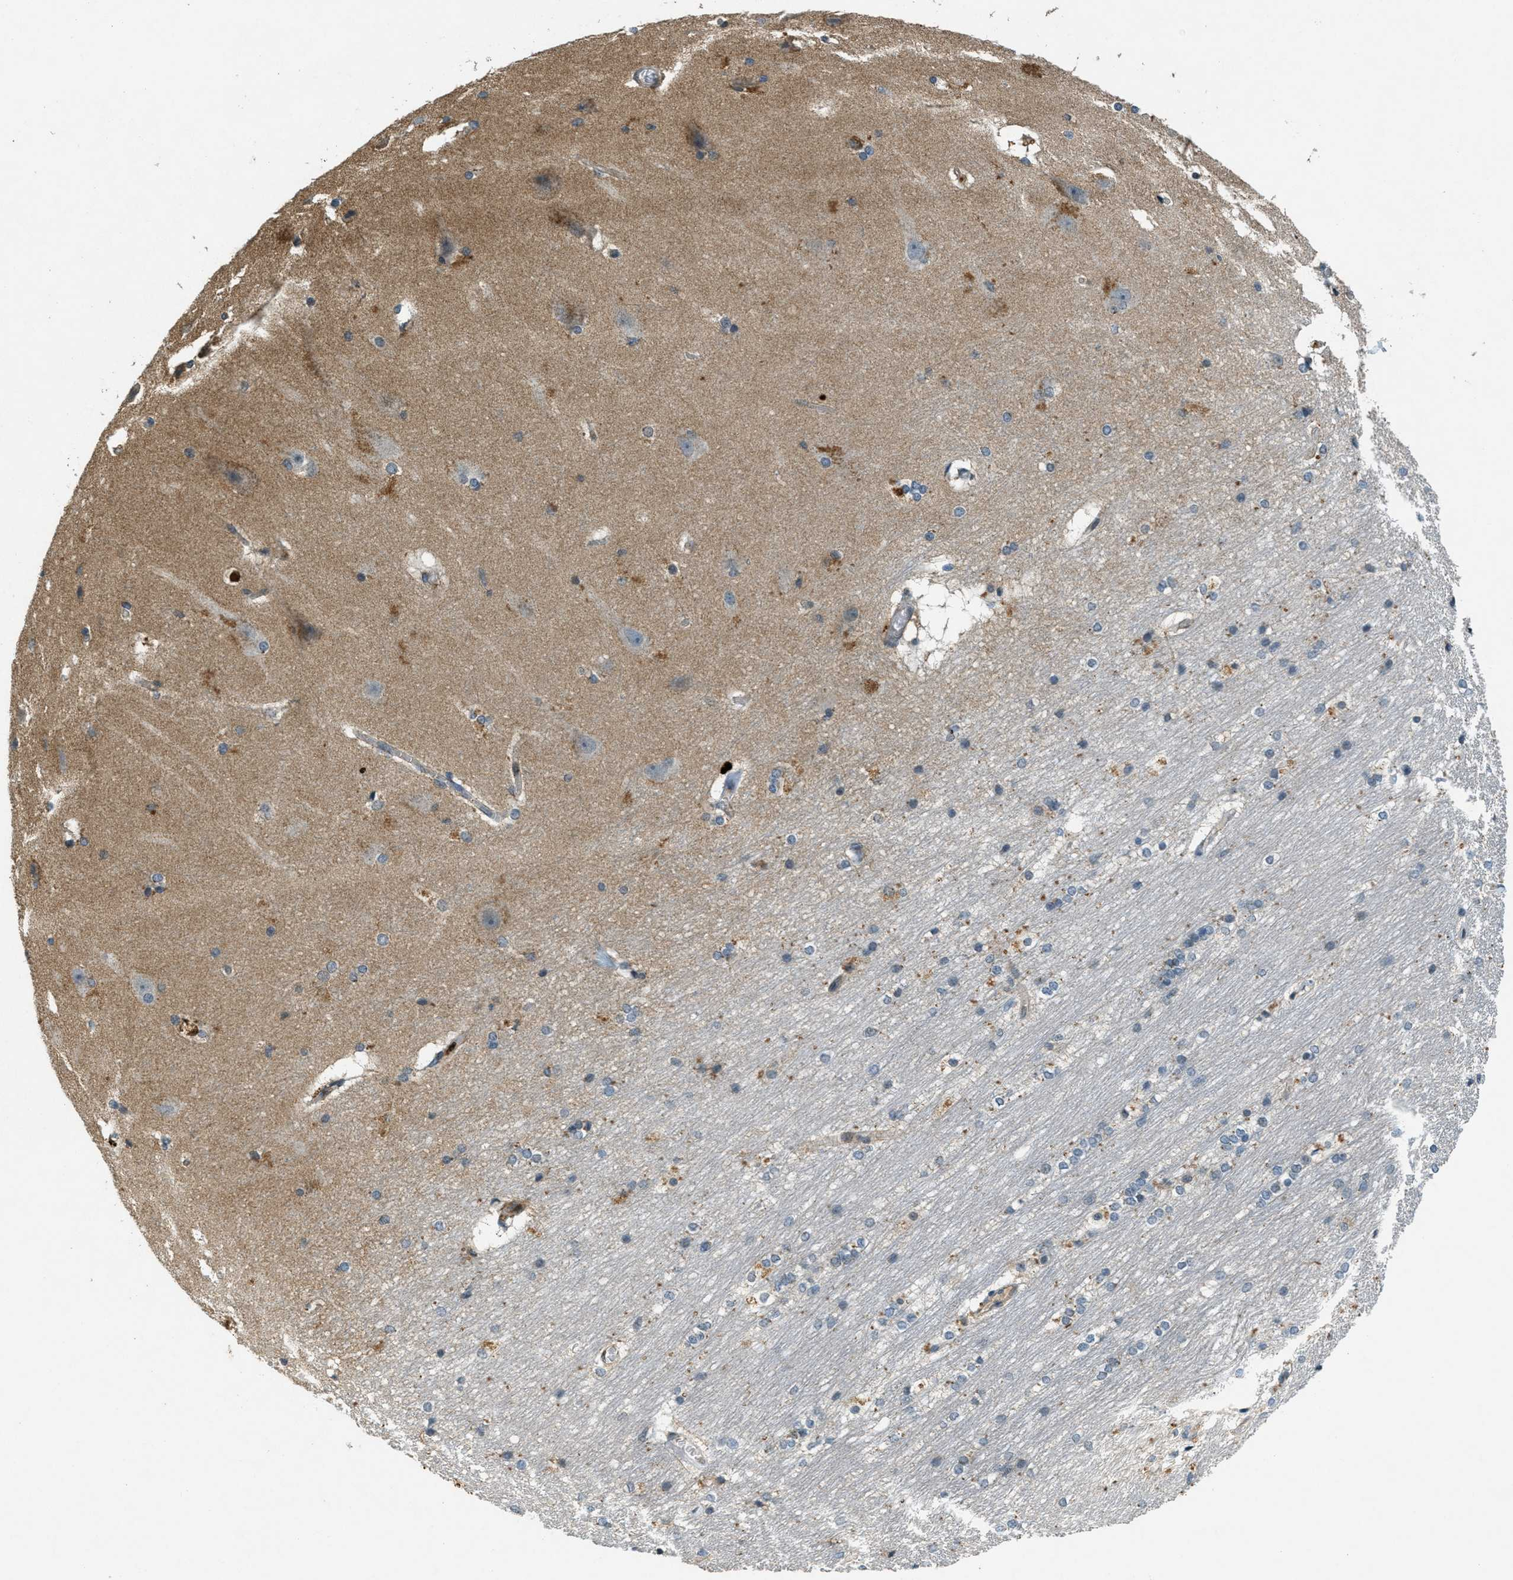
{"staining": {"intensity": "weak", "quantity": "25%-75%", "location": "cytoplasmic/membranous"}, "tissue": "hippocampus", "cell_type": "Glial cells", "image_type": "normal", "snomed": [{"axis": "morphology", "description": "Normal tissue, NOS"}, {"axis": "topography", "description": "Hippocampus"}], "caption": "Immunohistochemistry (IHC) (DAB (3,3'-diaminobenzidine)) staining of unremarkable human hippocampus displays weak cytoplasmic/membranous protein positivity in approximately 25%-75% of glial cells. The protein is shown in brown color, while the nuclei are stained blue.", "gene": "RAB3D", "patient": {"sex": "female", "age": 19}}